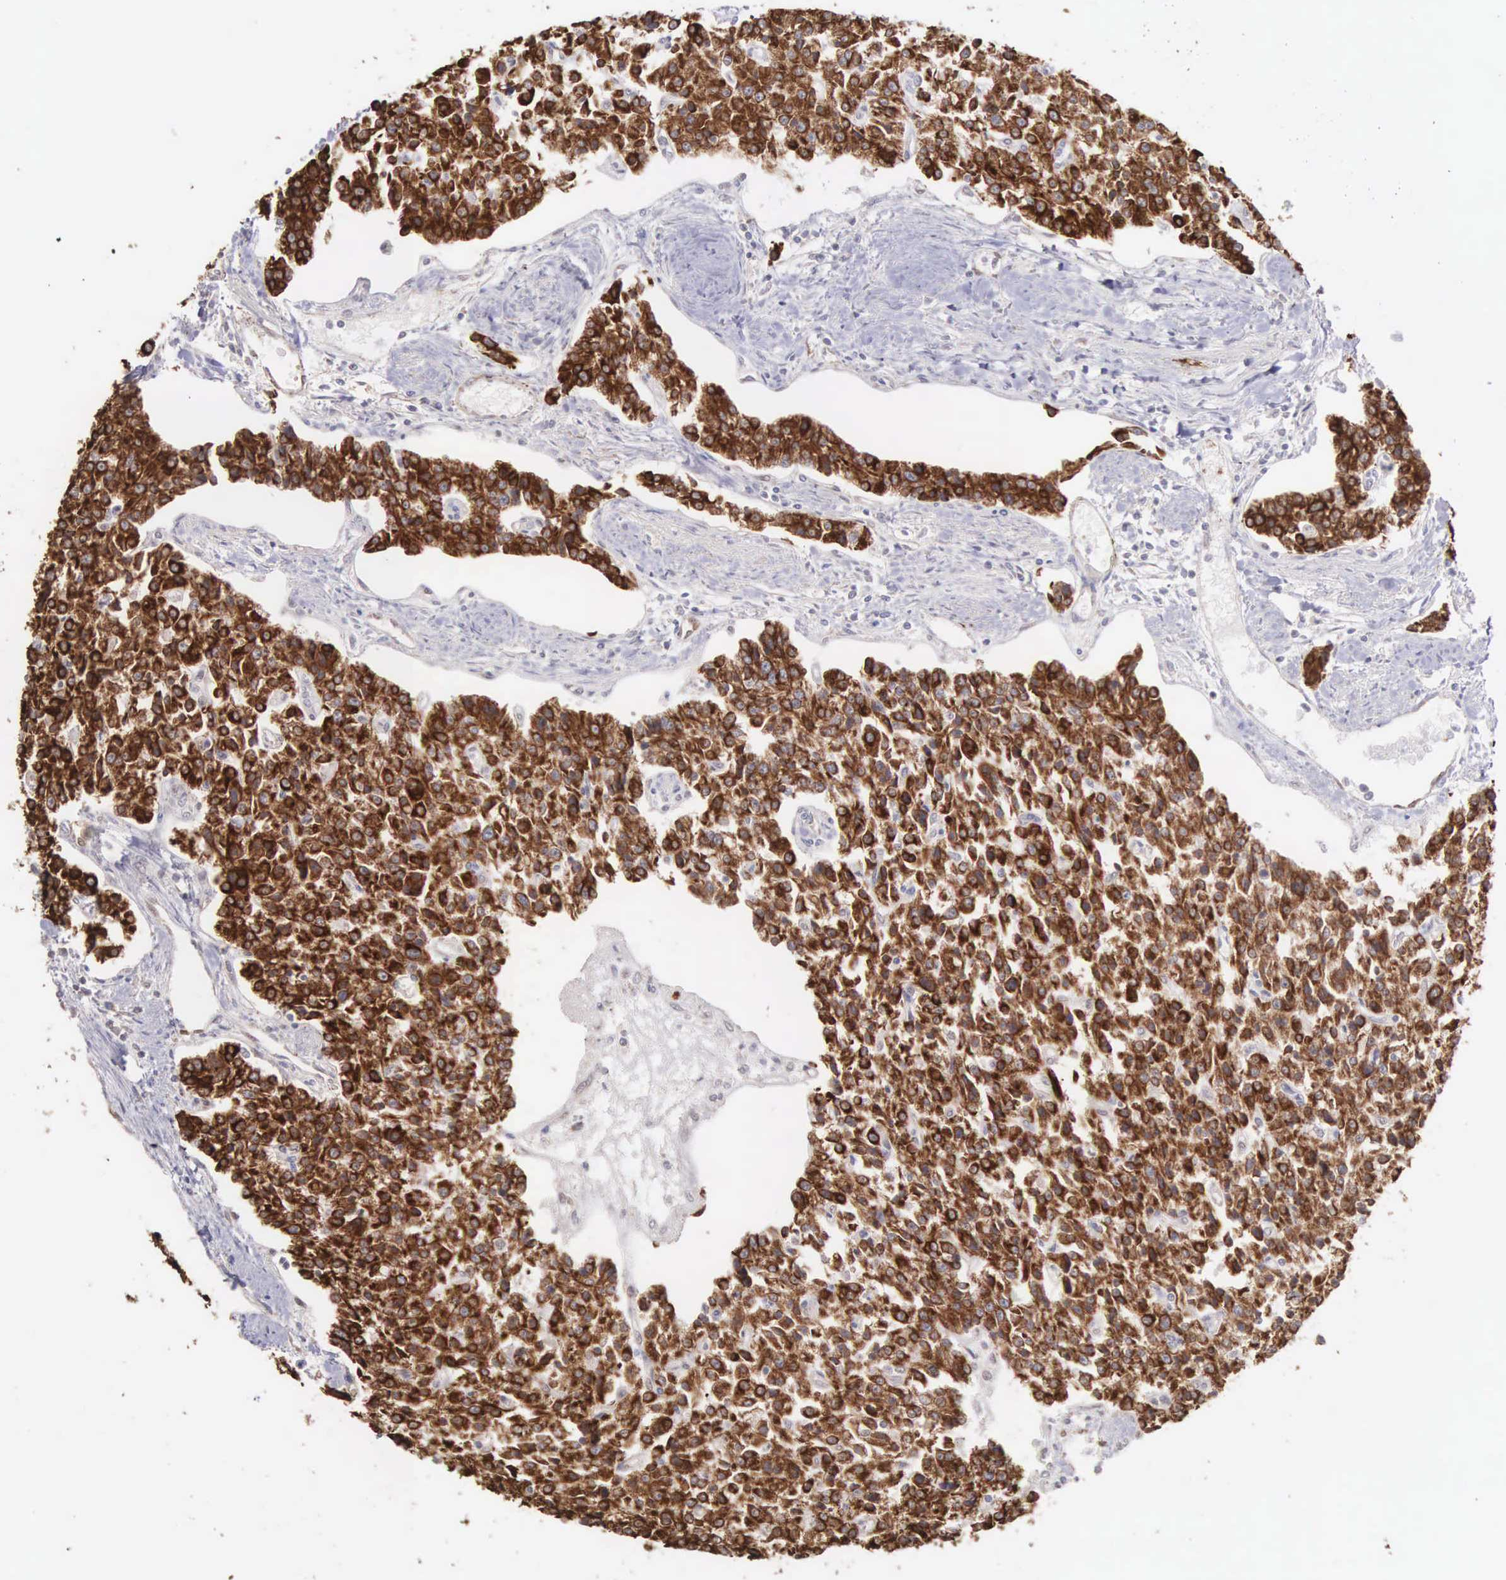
{"staining": {"intensity": "strong", "quantity": ">75%", "location": "cytoplasmic/membranous"}, "tissue": "carcinoid", "cell_type": "Tumor cells", "image_type": "cancer", "snomed": [{"axis": "morphology", "description": "Carcinoid, malignant, NOS"}, {"axis": "topography", "description": "Stomach"}], "caption": "The micrograph demonstrates staining of carcinoid (malignant), revealing strong cytoplasmic/membranous protein expression (brown color) within tumor cells.", "gene": "PIR", "patient": {"sex": "female", "age": 76}}